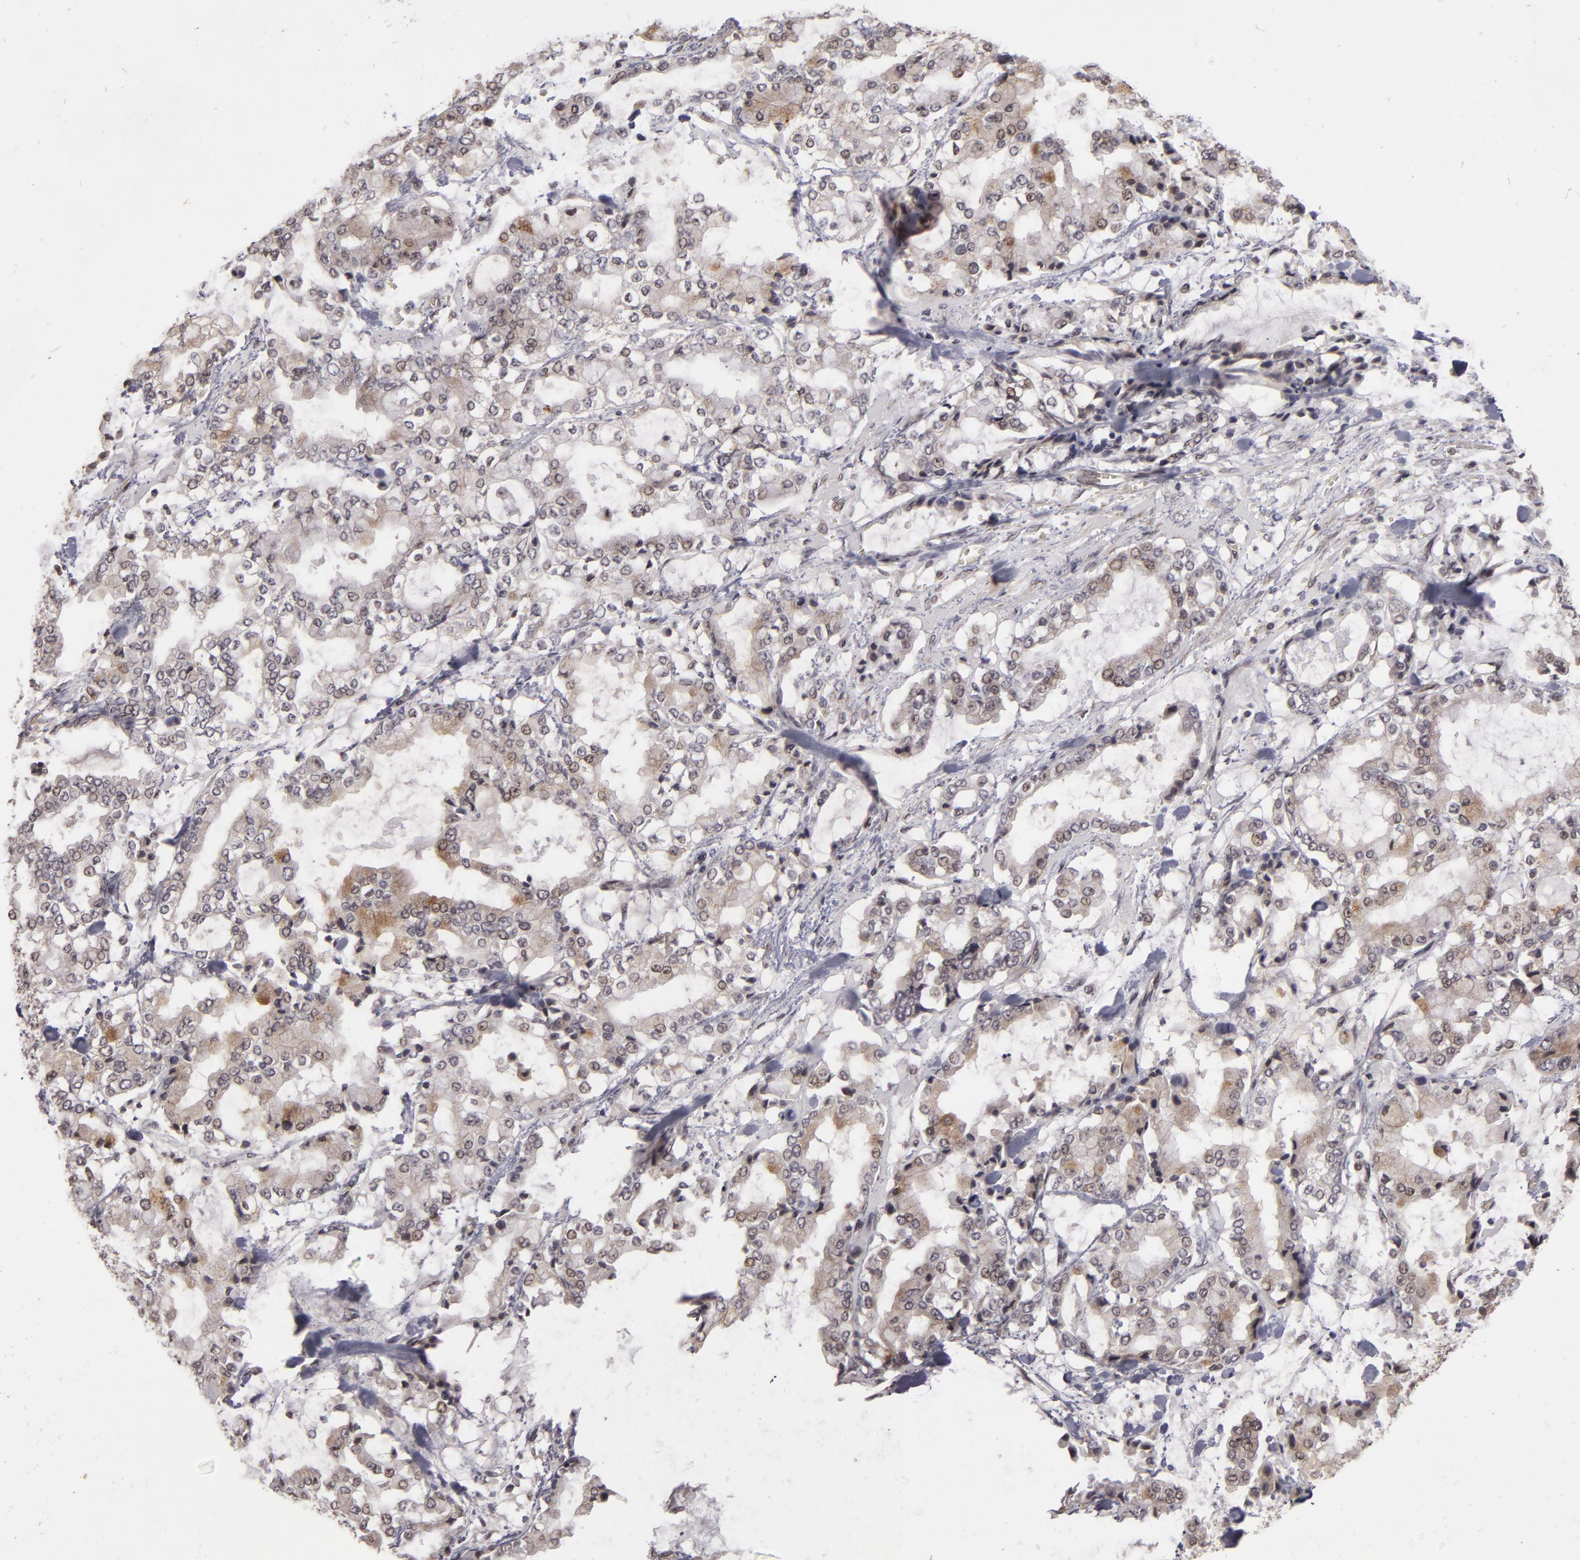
{"staining": {"intensity": "weak", "quantity": "<25%", "location": "cytoplasmic/membranous"}, "tissue": "stomach cancer", "cell_type": "Tumor cells", "image_type": "cancer", "snomed": [{"axis": "morphology", "description": "Normal tissue, NOS"}, {"axis": "morphology", "description": "Adenocarcinoma, NOS"}, {"axis": "topography", "description": "Stomach, upper"}, {"axis": "topography", "description": "Stomach"}], "caption": "Immunohistochemistry of stomach cancer demonstrates no expression in tumor cells.", "gene": "DFFA", "patient": {"sex": "male", "age": 76}}